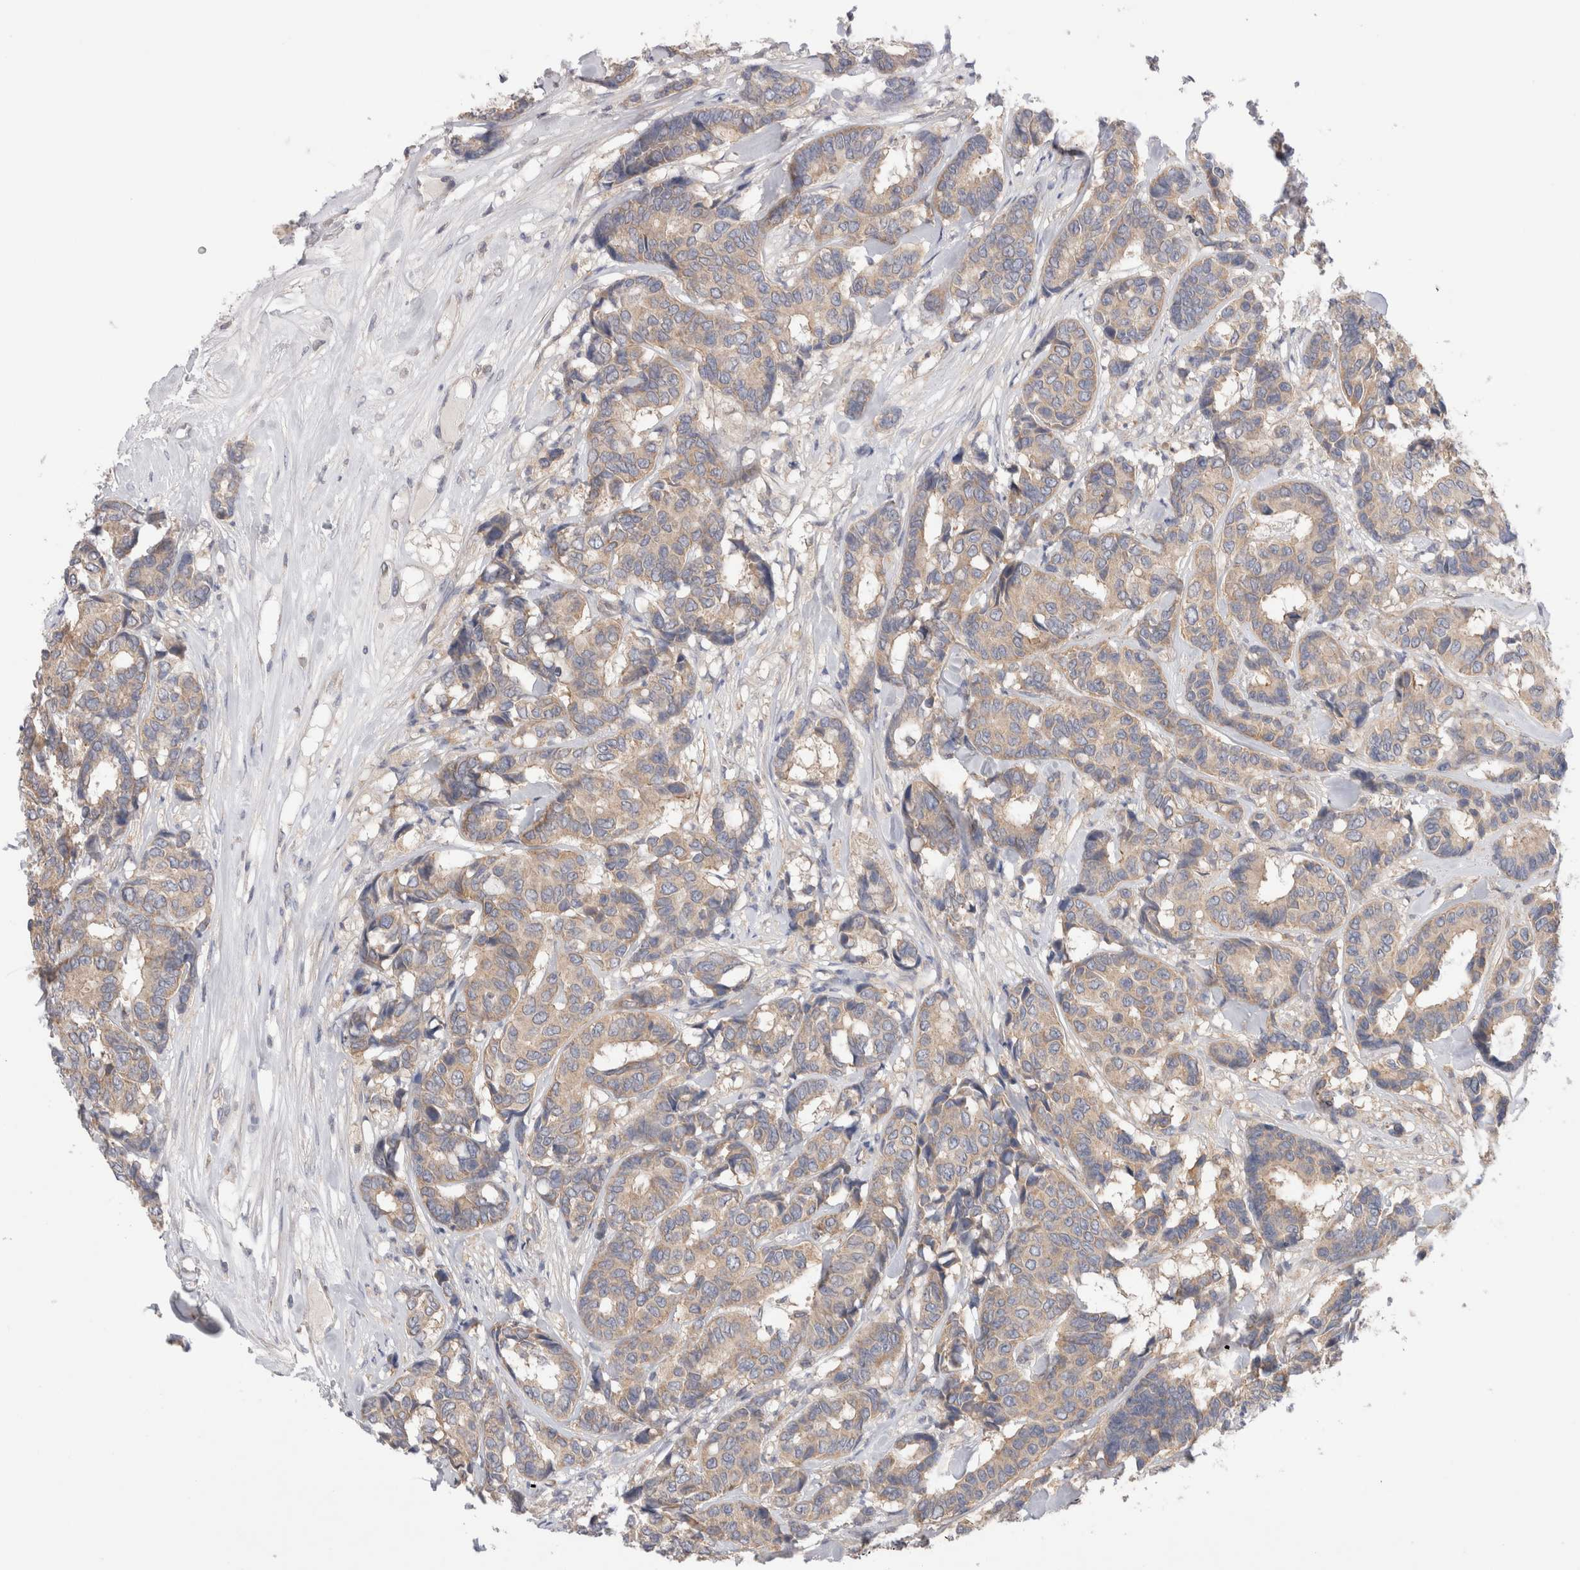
{"staining": {"intensity": "weak", "quantity": "25%-75%", "location": "cytoplasmic/membranous"}, "tissue": "breast cancer", "cell_type": "Tumor cells", "image_type": "cancer", "snomed": [{"axis": "morphology", "description": "Duct carcinoma"}, {"axis": "topography", "description": "Breast"}], "caption": "High-power microscopy captured an immunohistochemistry (IHC) photomicrograph of breast cancer, revealing weak cytoplasmic/membranous expression in approximately 25%-75% of tumor cells.", "gene": "IFT74", "patient": {"sex": "female", "age": 87}}